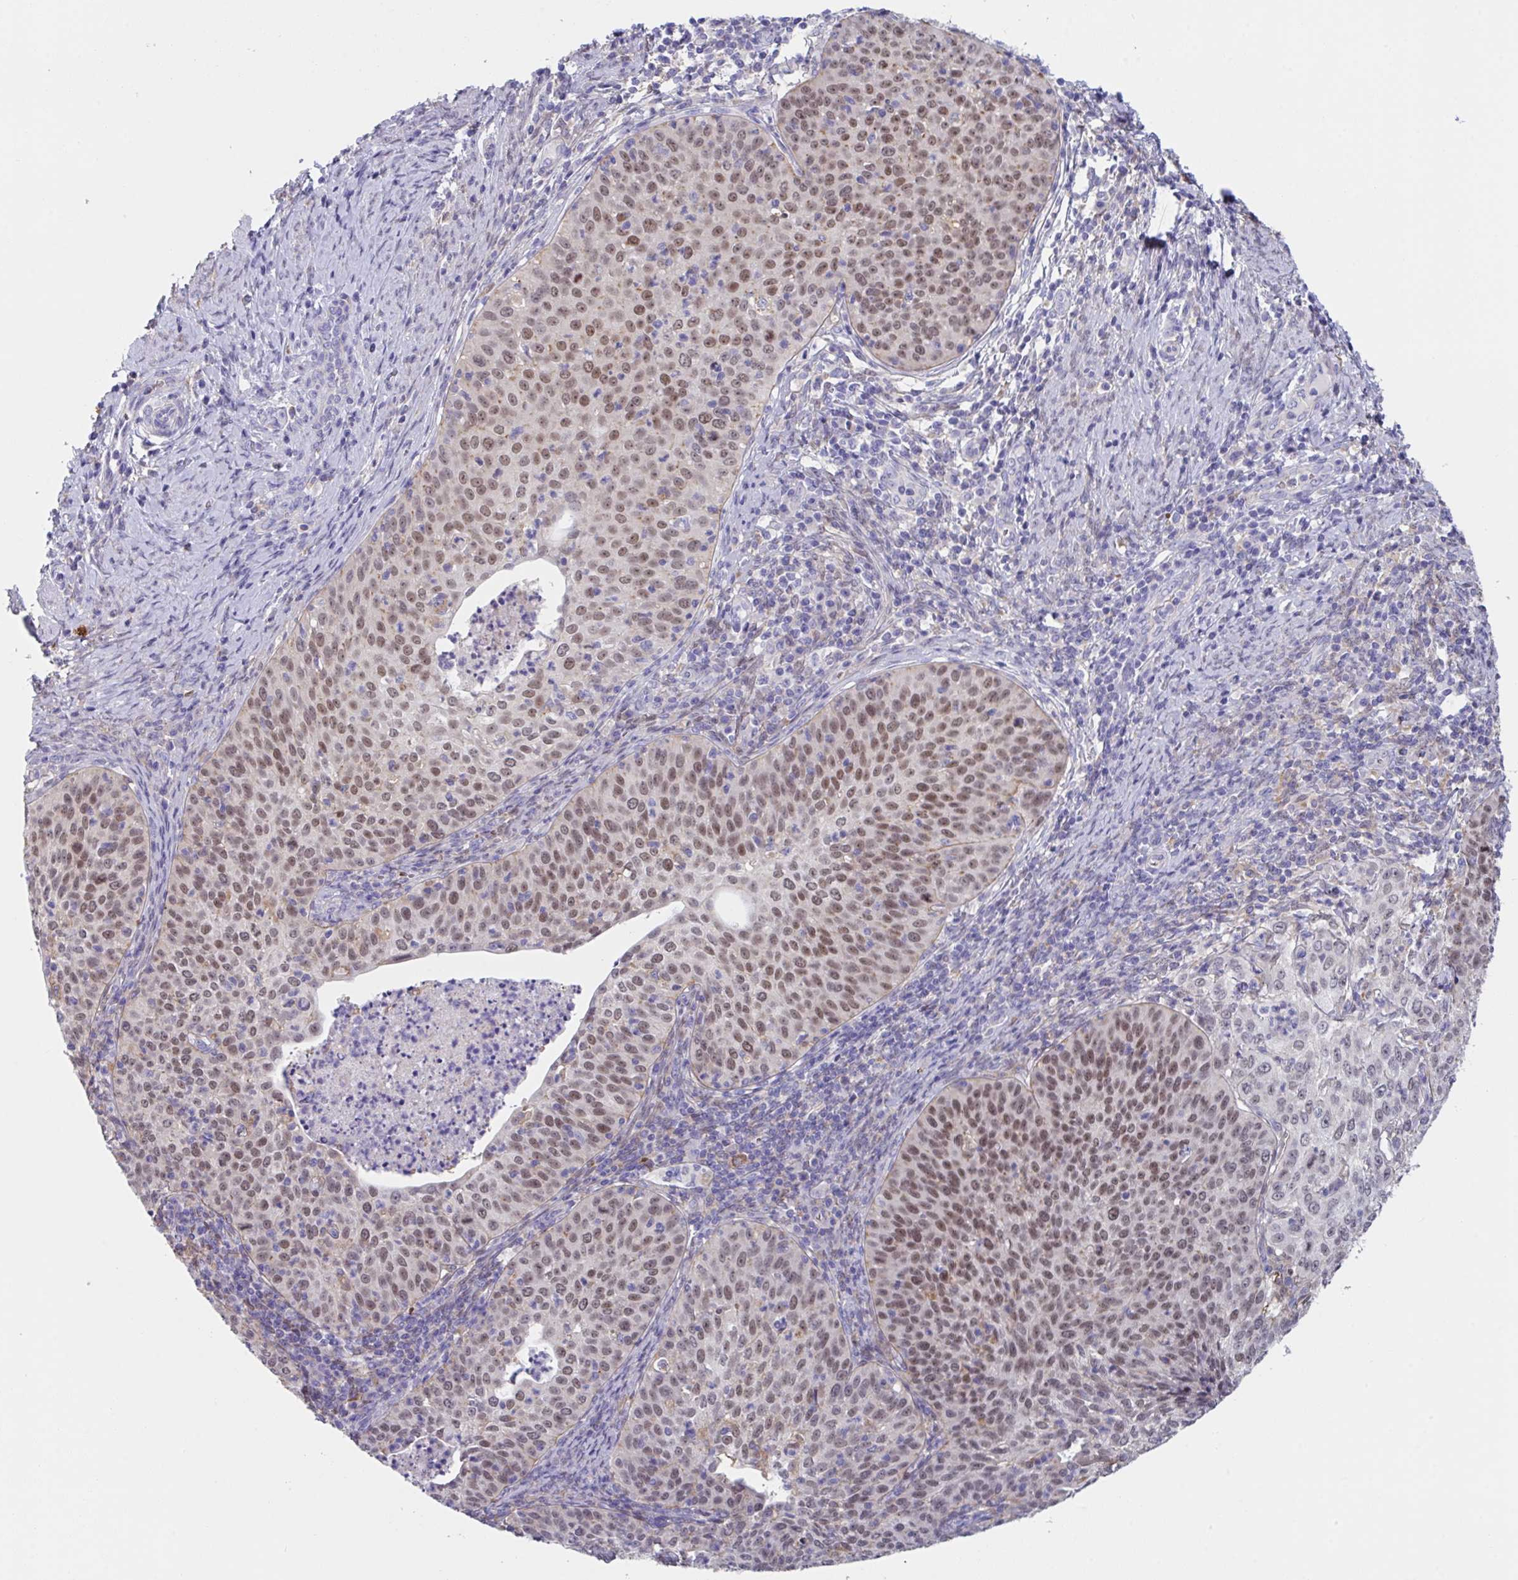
{"staining": {"intensity": "moderate", "quantity": ">75%", "location": "nuclear"}, "tissue": "cervical cancer", "cell_type": "Tumor cells", "image_type": "cancer", "snomed": [{"axis": "morphology", "description": "Squamous cell carcinoma, NOS"}, {"axis": "topography", "description": "Cervix"}], "caption": "Immunohistochemical staining of human cervical cancer (squamous cell carcinoma) displays medium levels of moderate nuclear protein staining in approximately >75% of tumor cells.", "gene": "TFAP2C", "patient": {"sex": "female", "age": 30}}